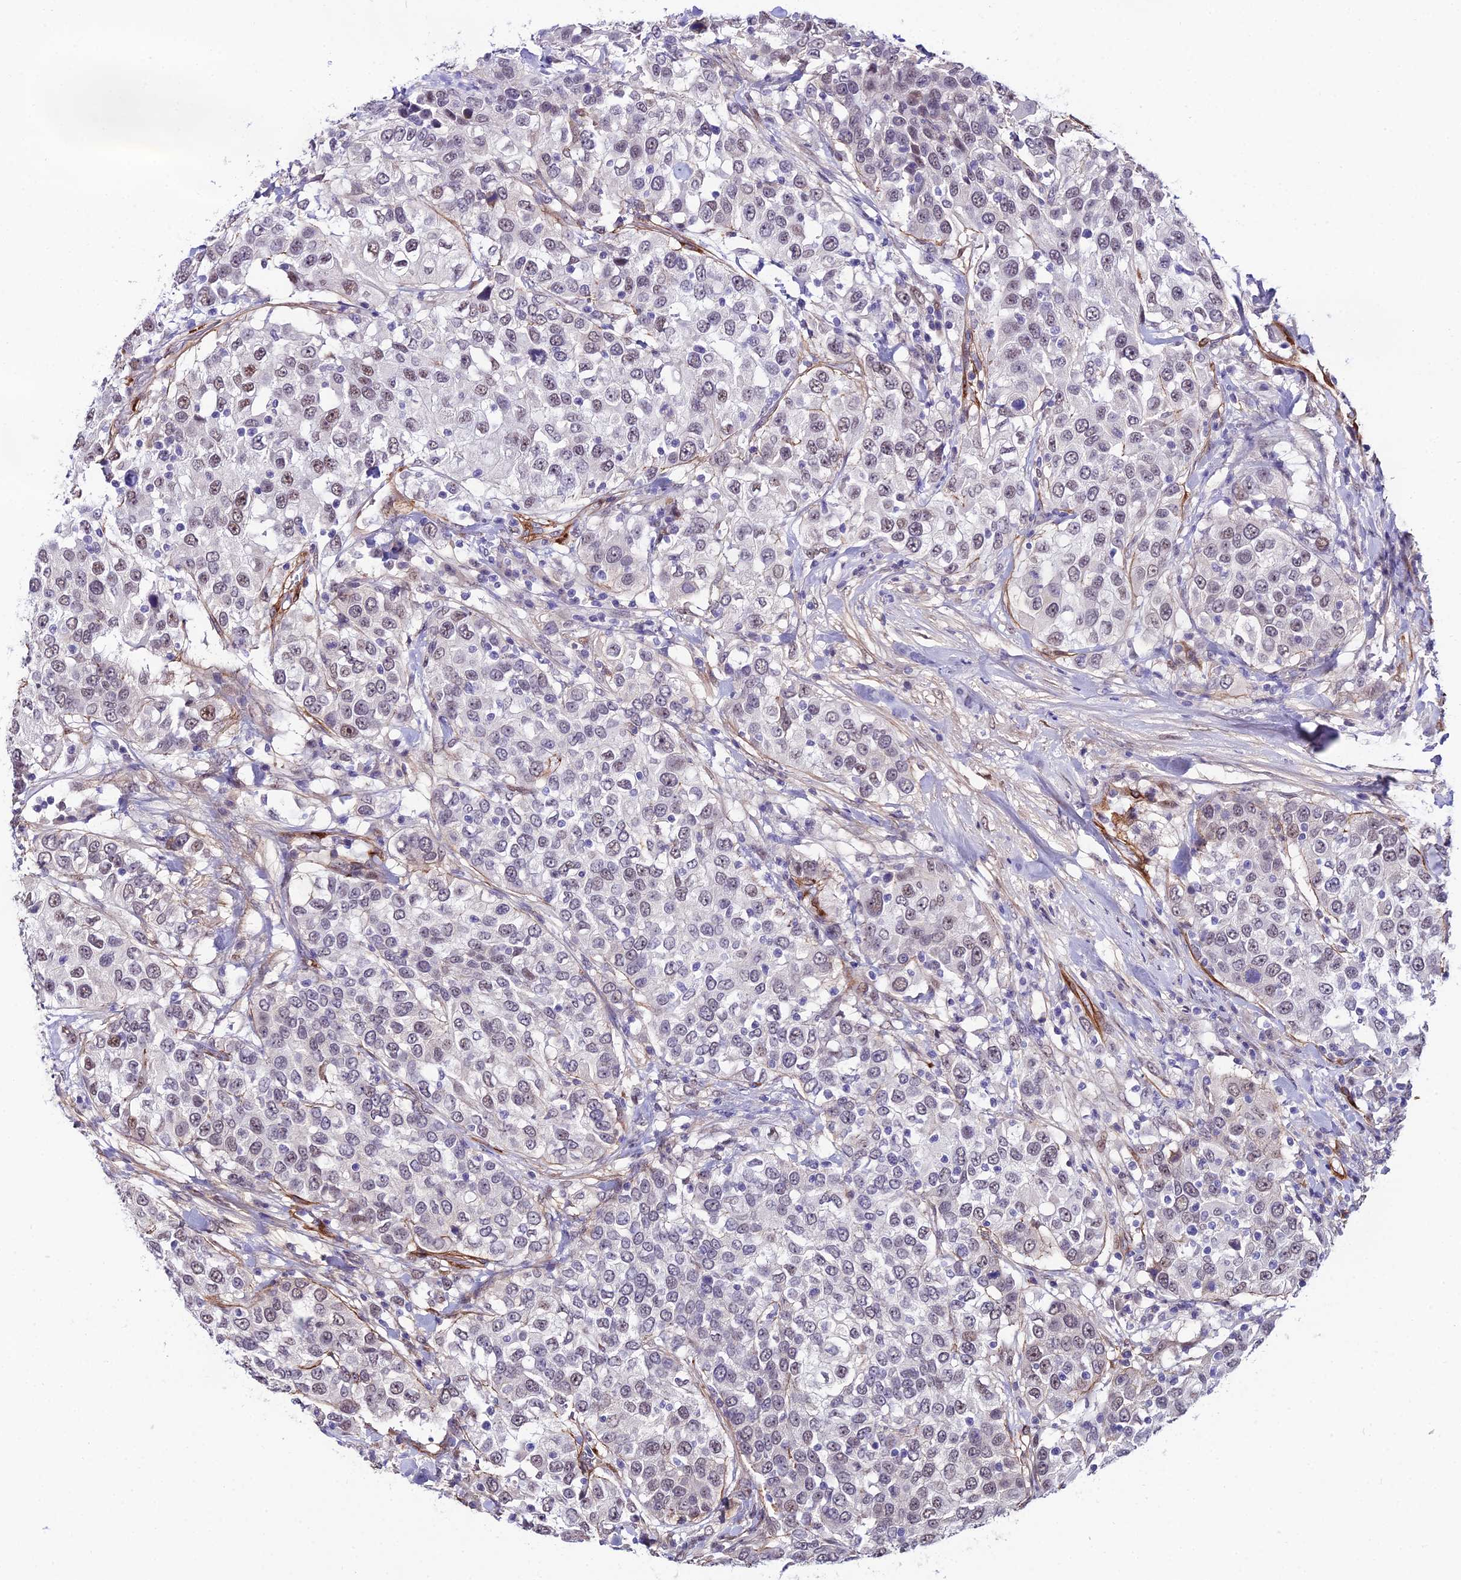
{"staining": {"intensity": "weak", "quantity": "<25%", "location": "nuclear"}, "tissue": "urothelial cancer", "cell_type": "Tumor cells", "image_type": "cancer", "snomed": [{"axis": "morphology", "description": "Urothelial carcinoma, High grade"}, {"axis": "topography", "description": "Urinary bladder"}], "caption": "IHC of urothelial cancer shows no expression in tumor cells. (DAB (3,3'-diaminobenzidine) IHC visualized using brightfield microscopy, high magnification).", "gene": "SYT15", "patient": {"sex": "female", "age": 80}}